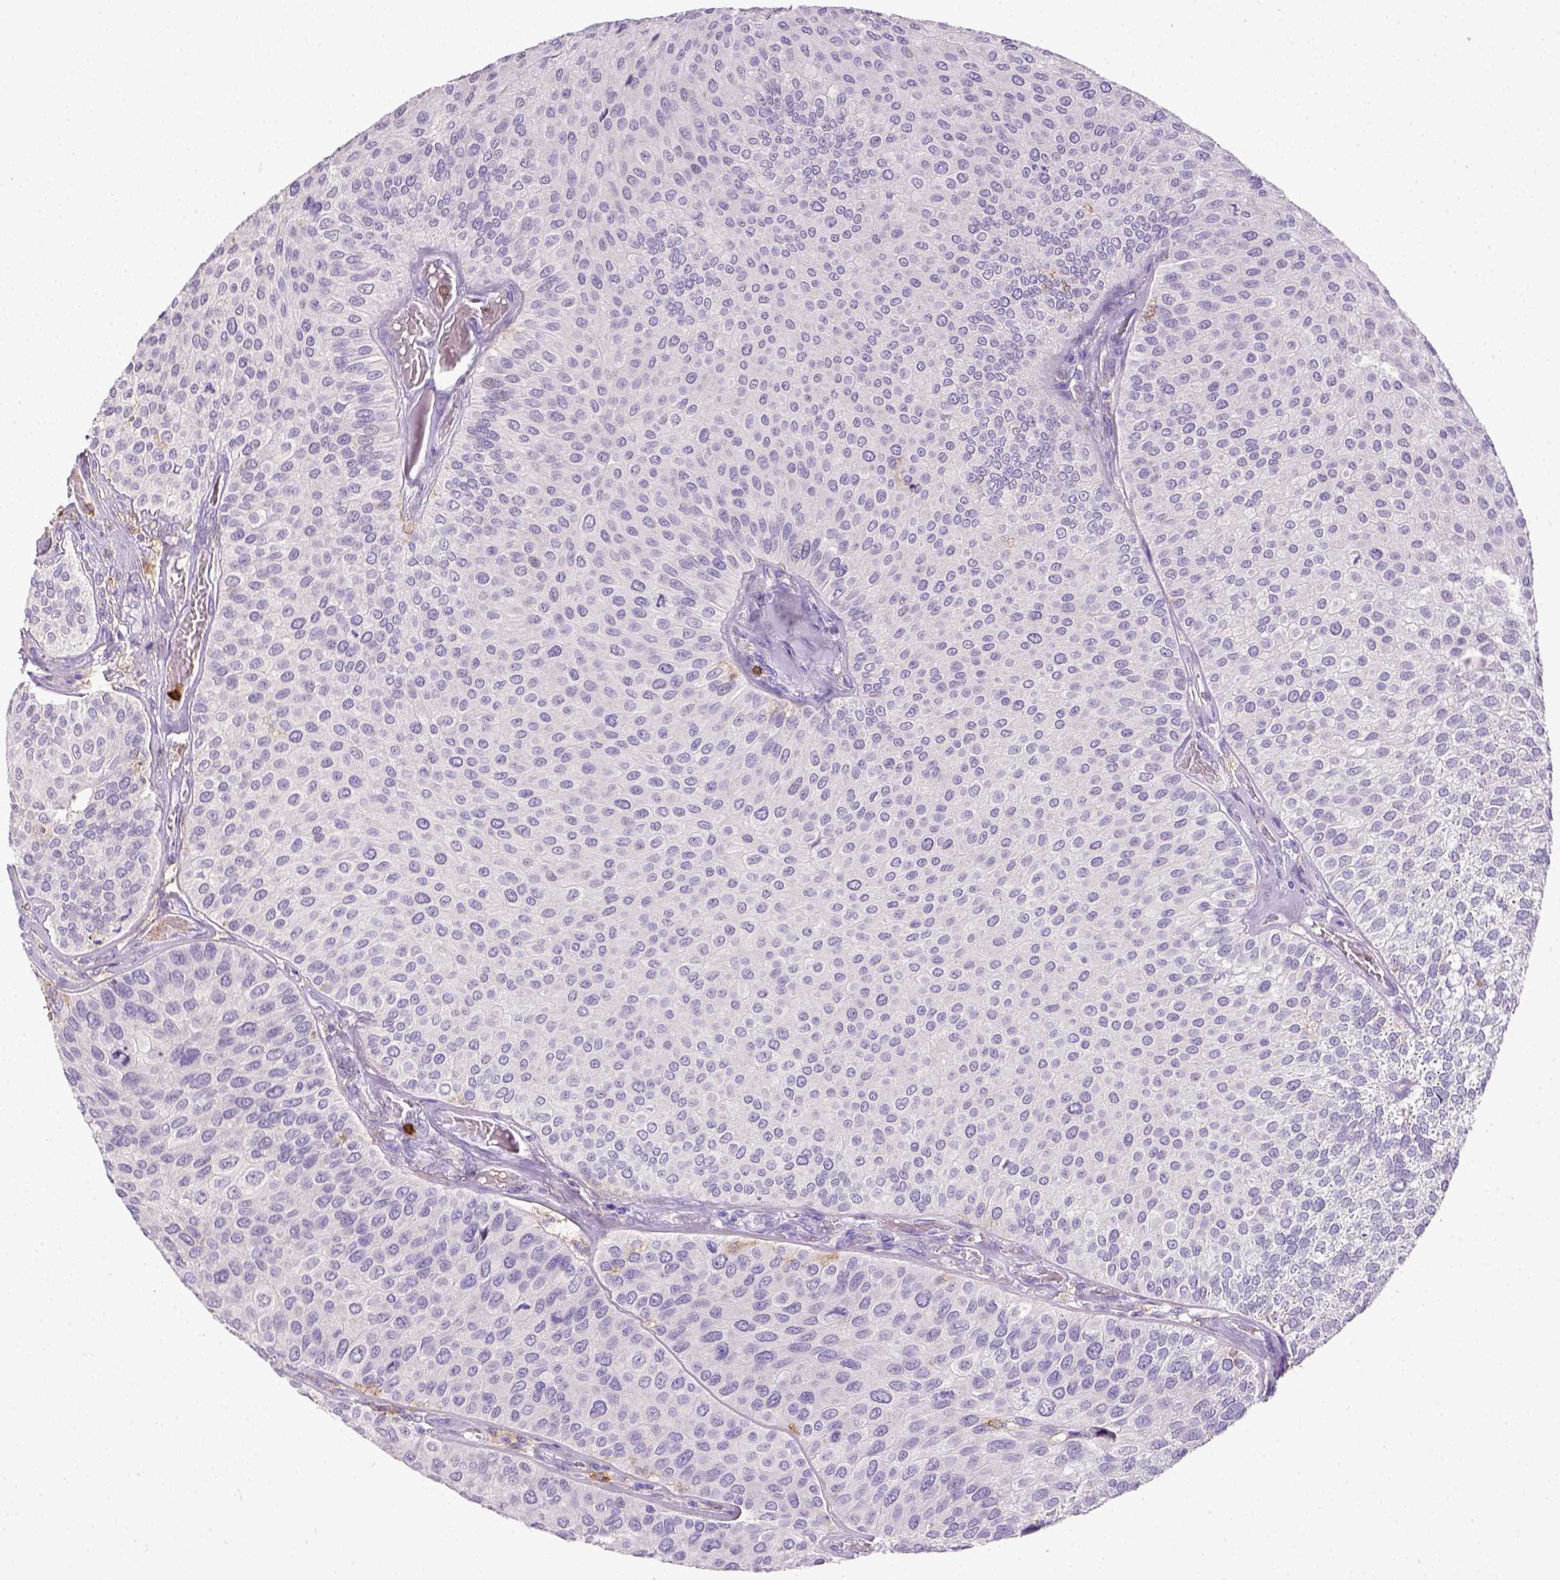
{"staining": {"intensity": "negative", "quantity": "none", "location": "none"}, "tissue": "urothelial cancer", "cell_type": "Tumor cells", "image_type": "cancer", "snomed": [{"axis": "morphology", "description": "Urothelial carcinoma, Low grade"}, {"axis": "topography", "description": "Urinary bladder"}], "caption": "There is no significant positivity in tumor cells of low-grade urothelial carcinoma.", "gene": "ITGAM", "patient": {"sex": "female", "age": 87}}